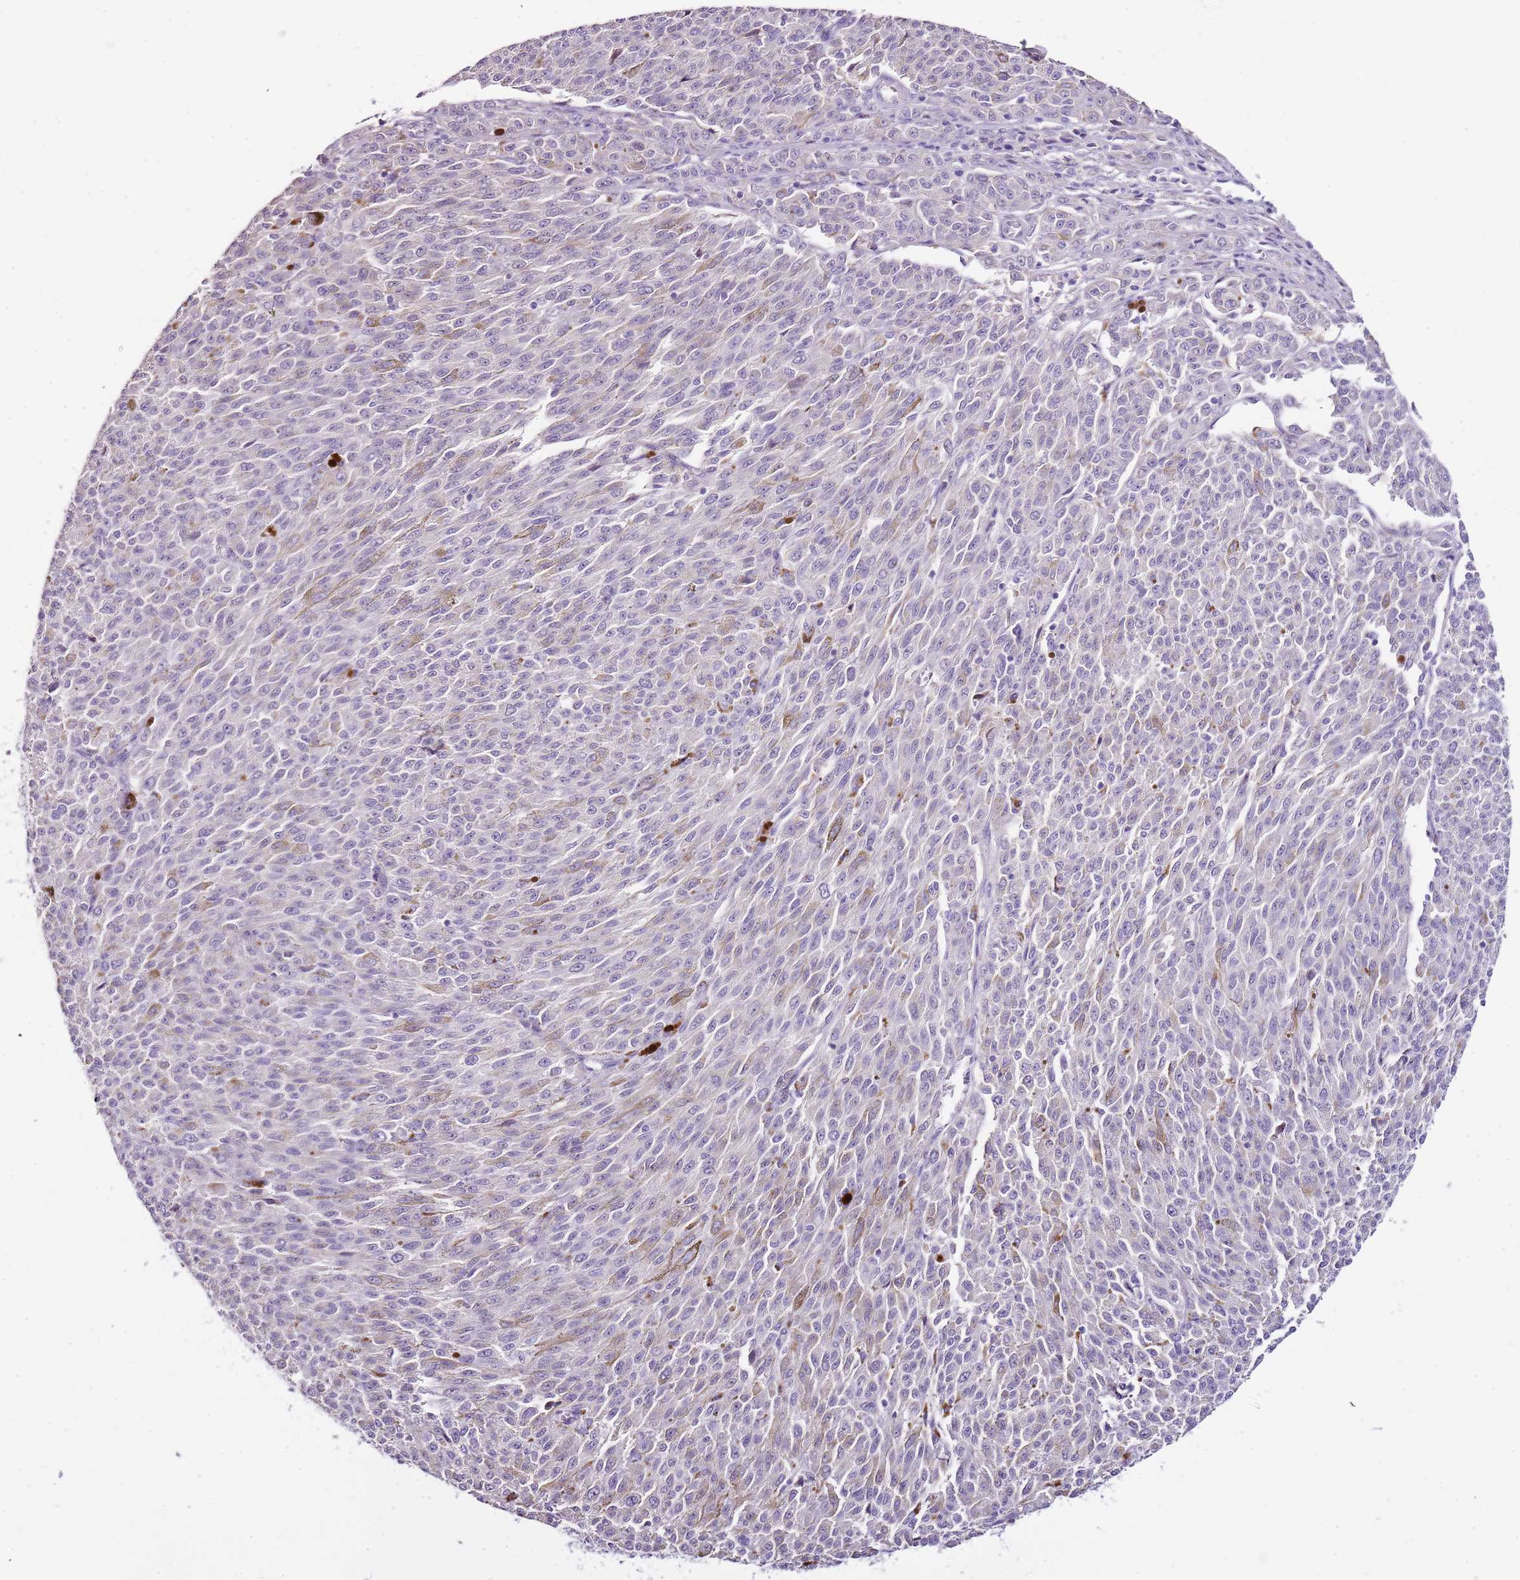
{"staining": {"intensity": "negative", "quantity": "none", "location": "none"}, "tissue": "melanoma", "cell_type": "Tumor cells", "image_type": "cancer", "snomed": [{"axis": "morphology", "description": "Malignant melanoma, NOS"}, {"axis": "topography", "description": "Skin"}], "caption": "Tumor cells are negative for protein expression in human melanoma. (IHC, brightfield microscopy, high magnification).", "gene": "NKX2-3", "patient": {"sex": "female", "age": 52}}